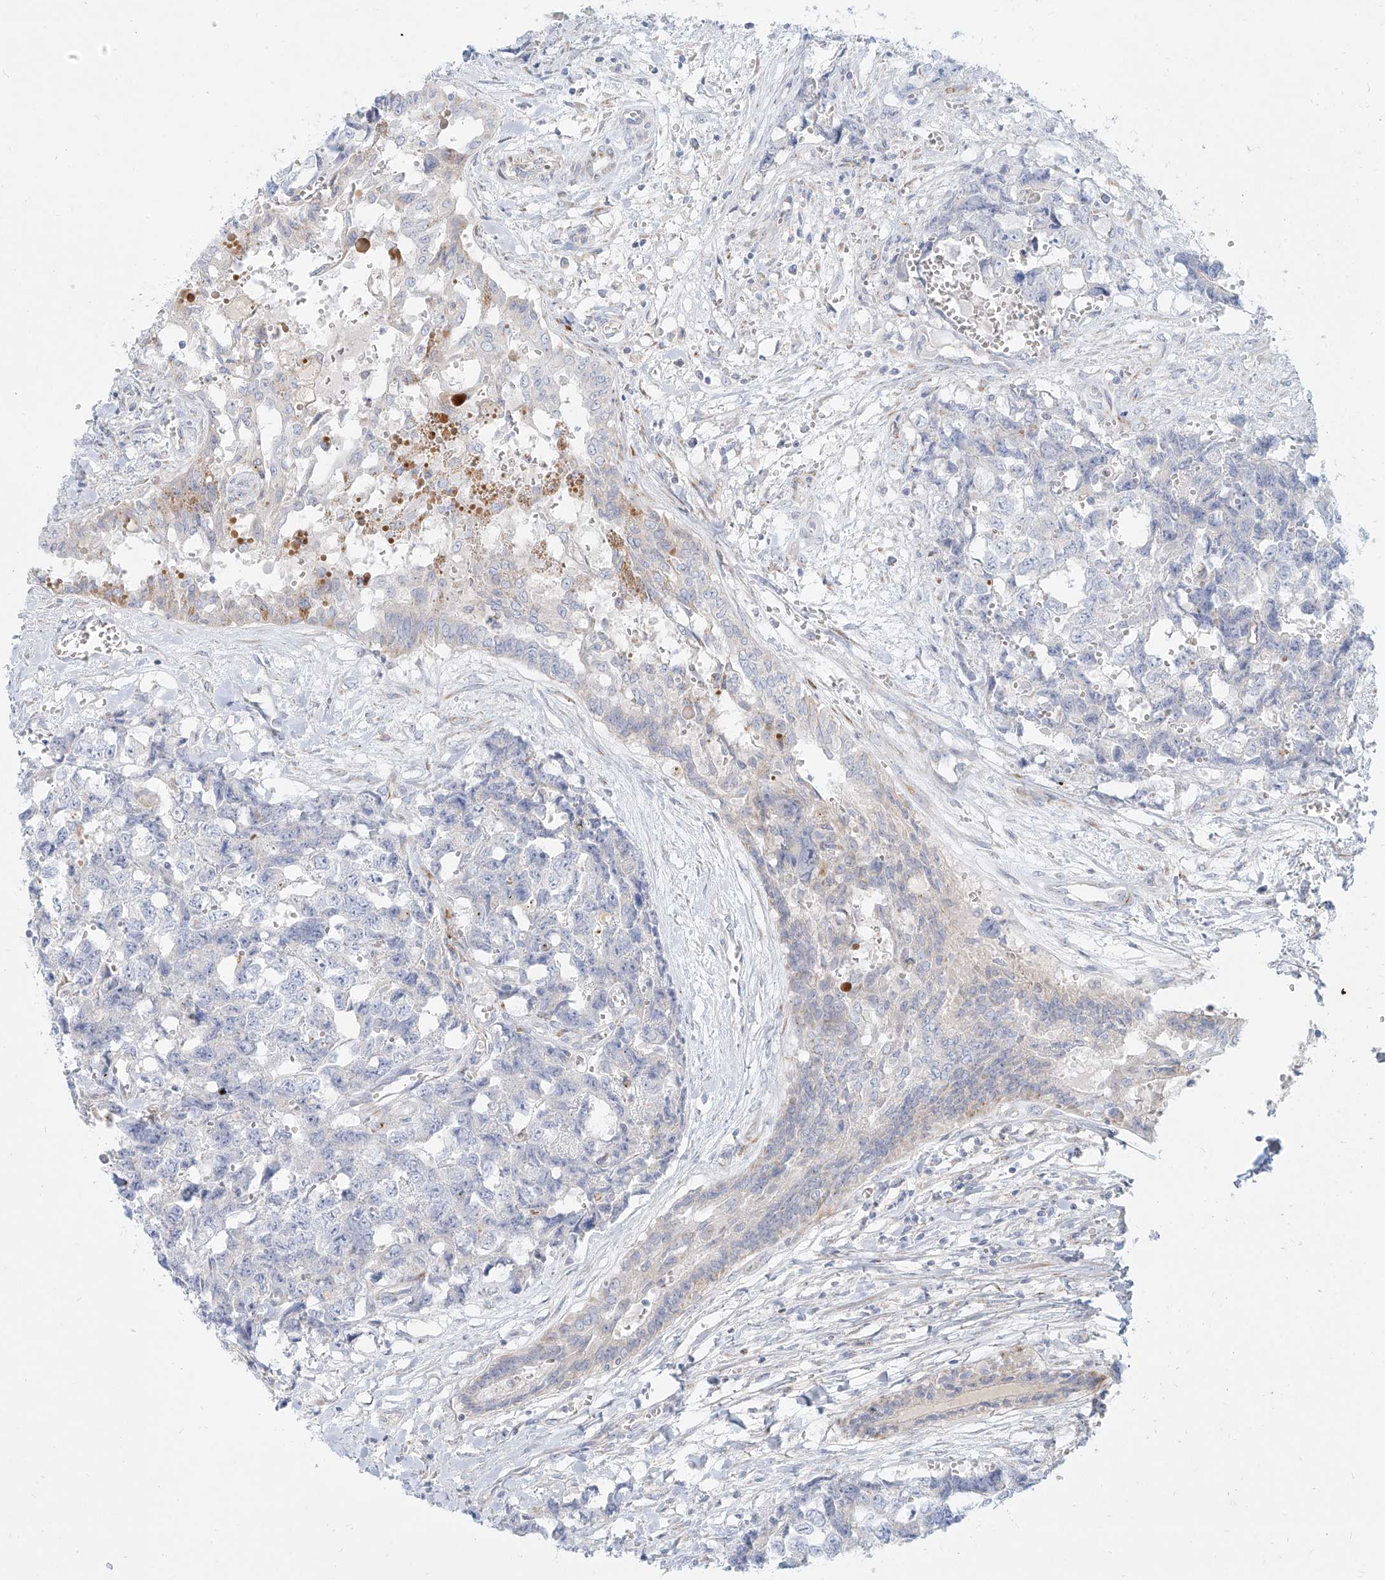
{"staining": {"intensity": "negative", "quantity": "none", "location": "none"}, "tissue": "testis cancer", "cell_type": "Tumor cells", "image_type": "cancer", "snomed": [{"axis": "morphology", "description": "Carcinoma, Embryonal, NOS"}, {"axis": "topography", "description": "Testis"}], "caption": "An IHC histopathology image of testis embryonal carcinoma is shown. There is no staining in tumor cells of testis embryonal carcinoma.", "gene": "MTX2", "patient": {"sex": "male", "age": 31}}